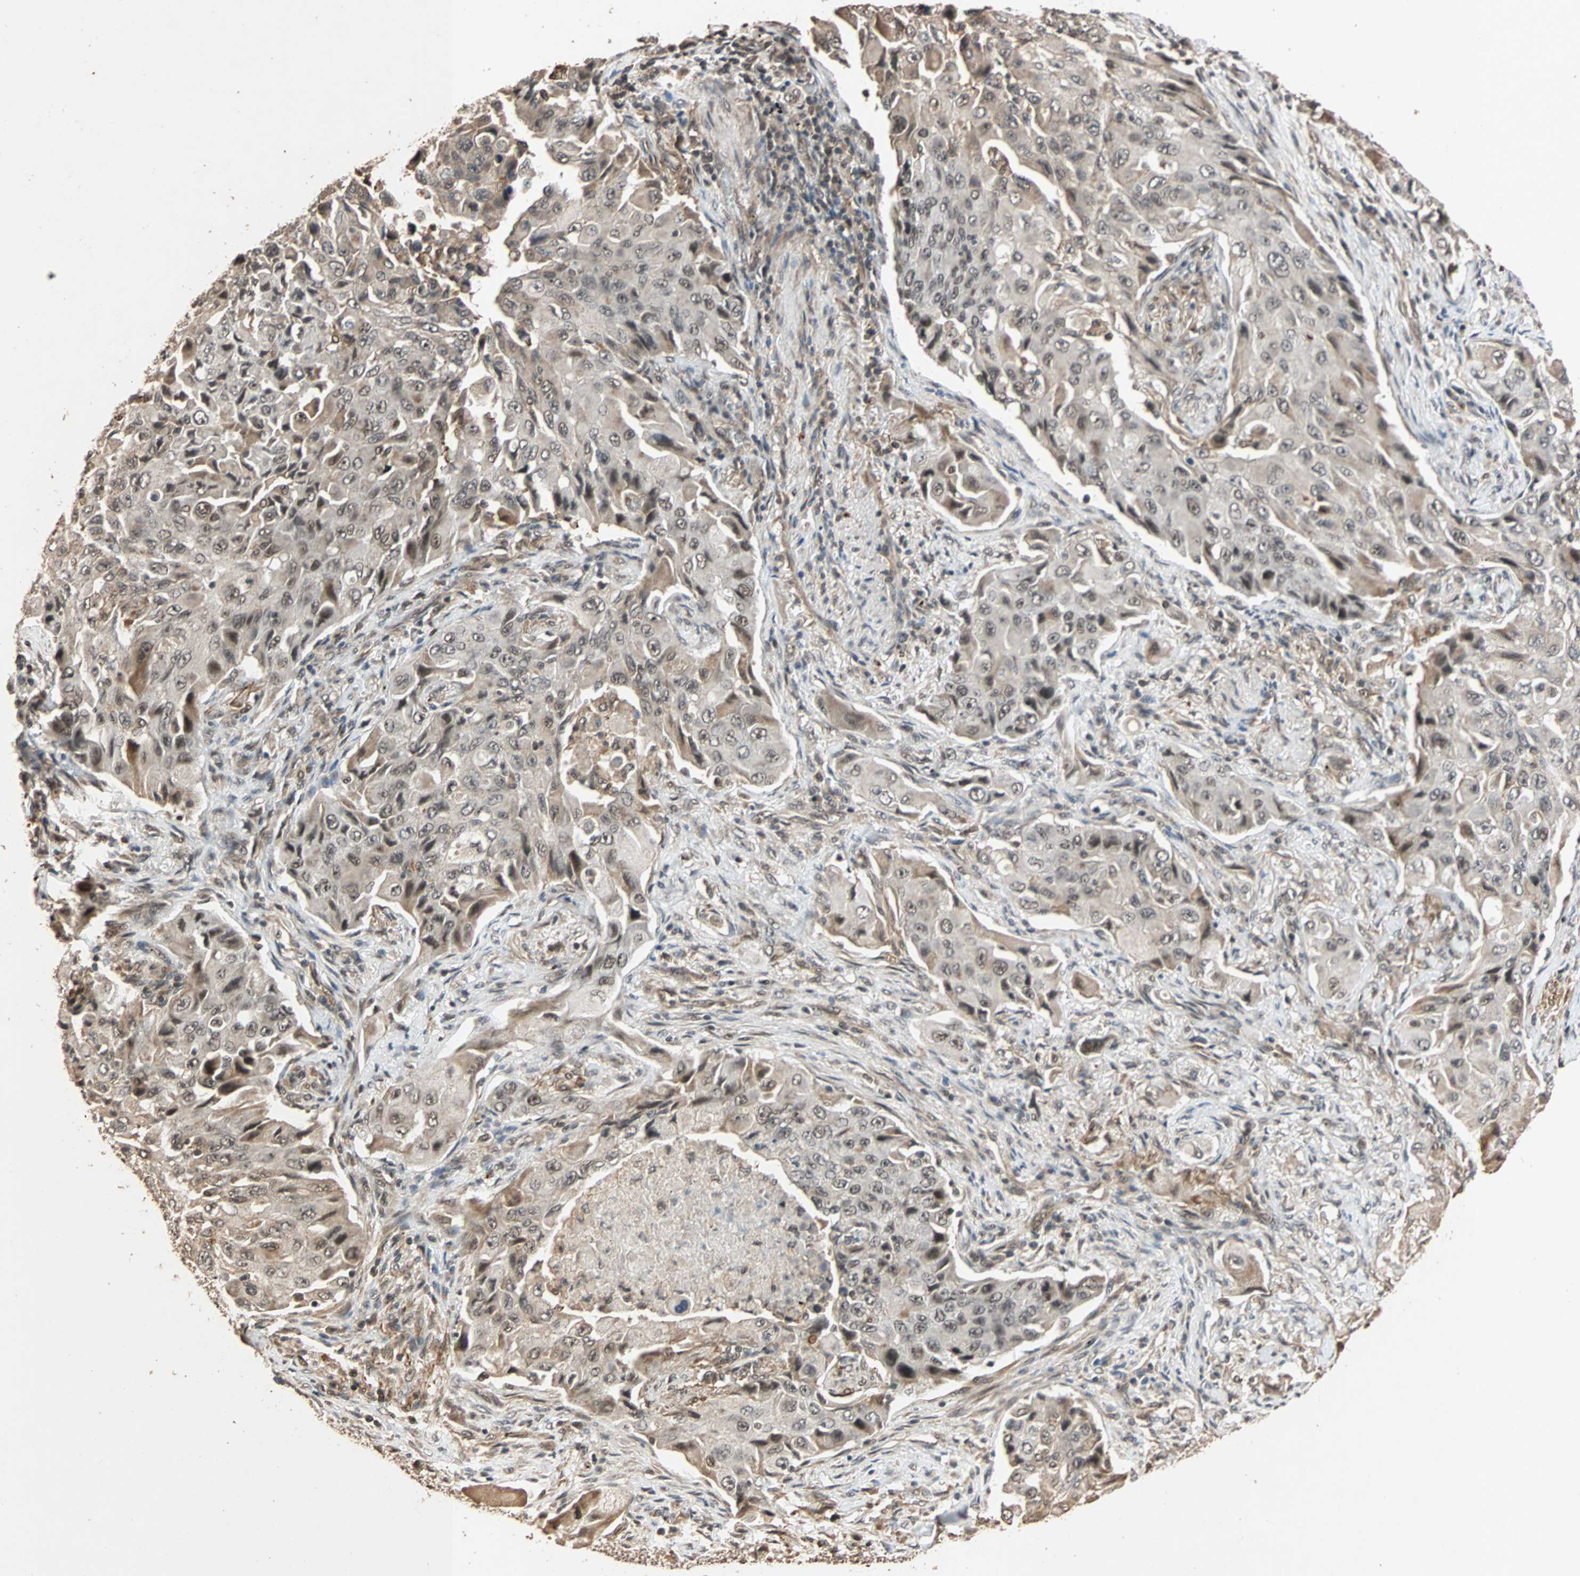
{"staining": {"intensity": "weak", "quantity": "25%-75%", "location": "cytoplasmic/membranous,nuclear"}, "tissue": "lung cancer", "cell_type": "Tumor cells", "image_type": "cancer", "snomed": [{"axis": "morphology", "description": "Adenocarcinoma, NOS"}, {"axis": "topography", "description": "Lung"}], "caption": "This photomicrograph displays lung cancer stained with immunohistochemistry (IHC) to label a protein in brown. The cytoplasmic/membranous and nuclear of tumor cells show weak positivity for the protein. Nuclei are counter-stained blue.", "gene": "CDC5L", "patient": {"sex": "female", "age": 65}}